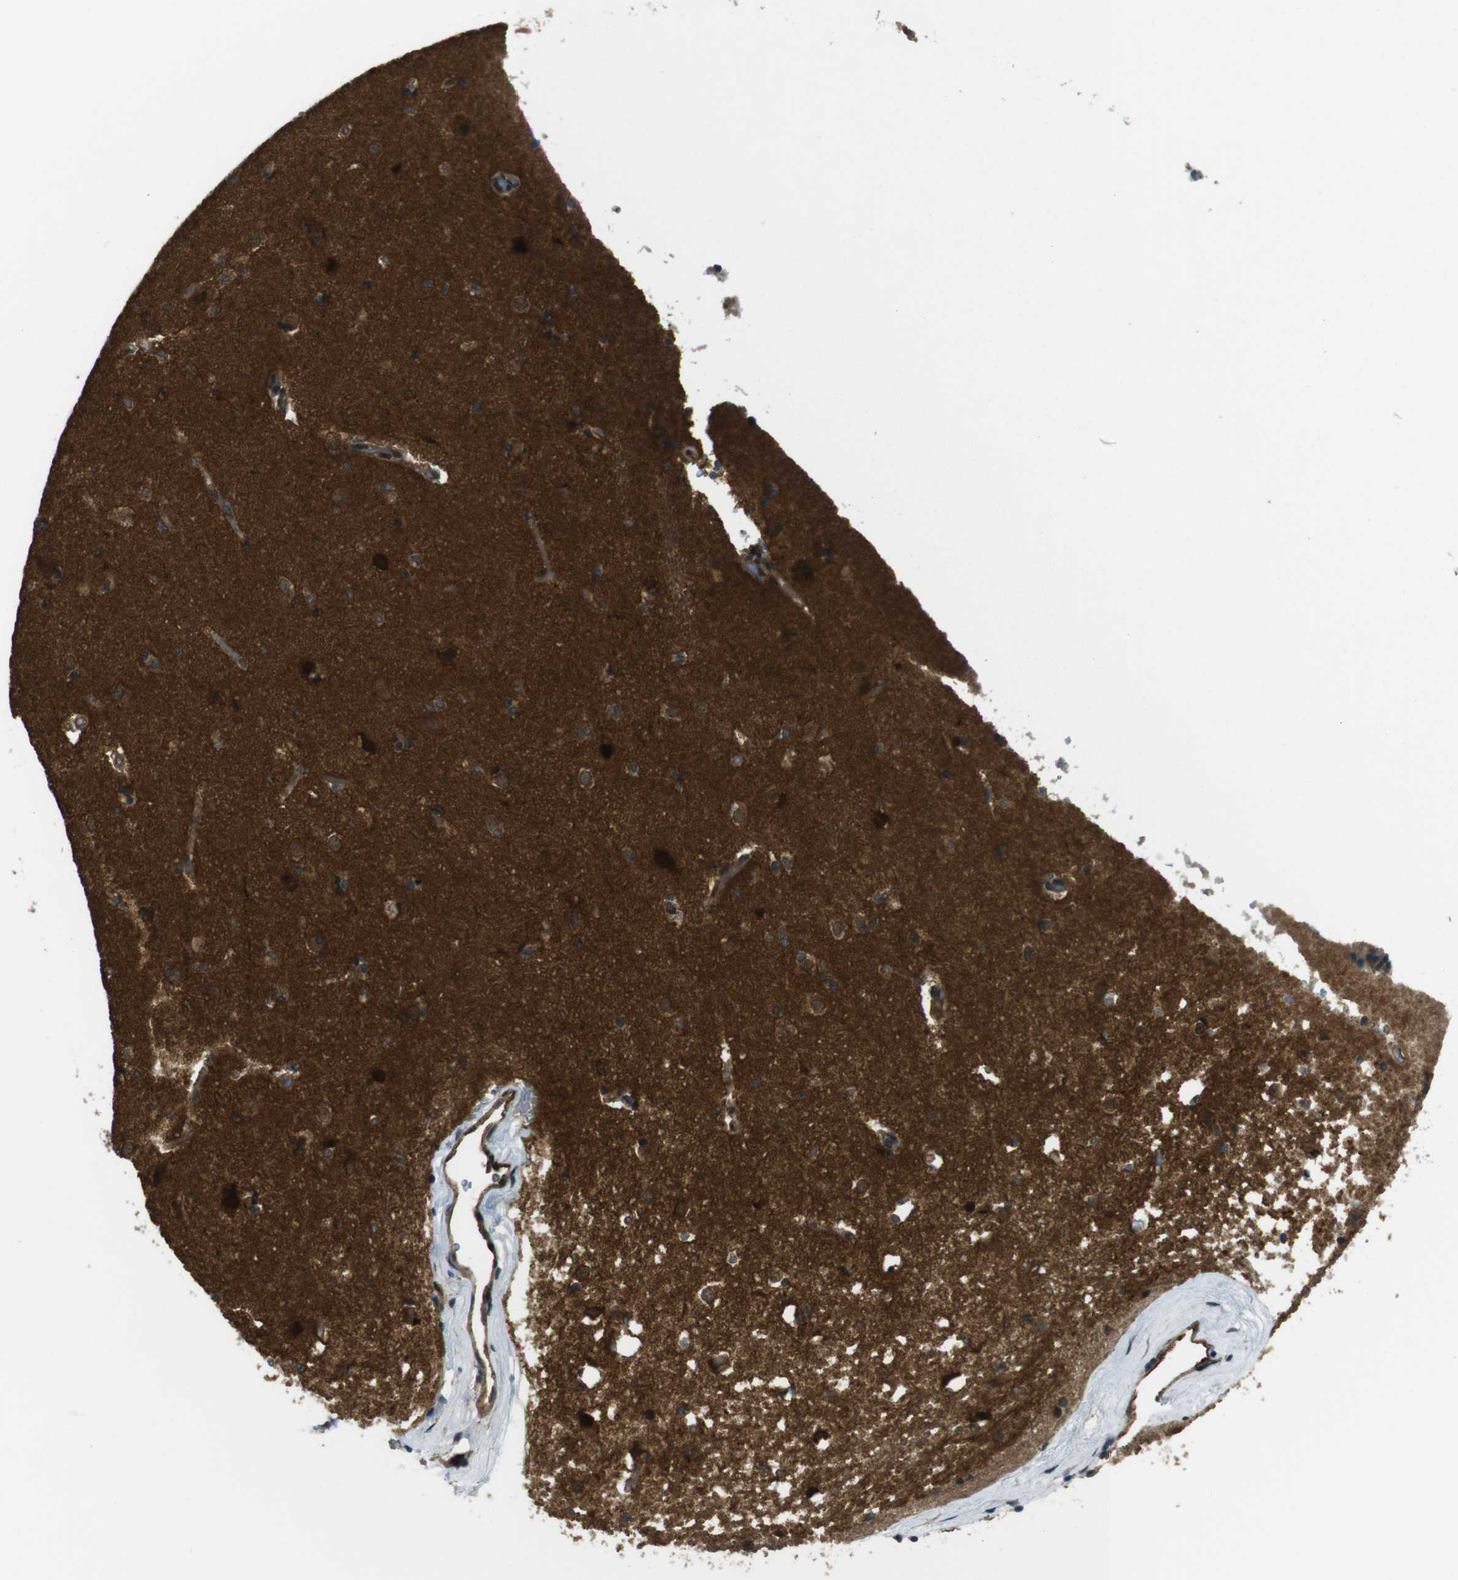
{"staining": {"intensity": "moderate", "quantity": ">75%", "location": "cytoplasmic/membranous"}, "tissue": "caudate", "cell_type": "Glial cells", "image_type": "normal", "snomed": [{"axis": "morphology", "description": "Normal tissue, NOS"}, {"axis": "topography", "description": "Lateral ventricle wall"}], "caption": "Immunohistochemistry (IHC) (DAB (3,3'-diaminobenzidine)) staining of benign human caudate reveals moderate cytoplasmic/membranous protein staining in approximately >75% of glial cells. (brown staining indicates protein expression, while blue staining denotes nuclei).", "gene": "TIAM2", "patient": {"sex": "female", "age": 19}}